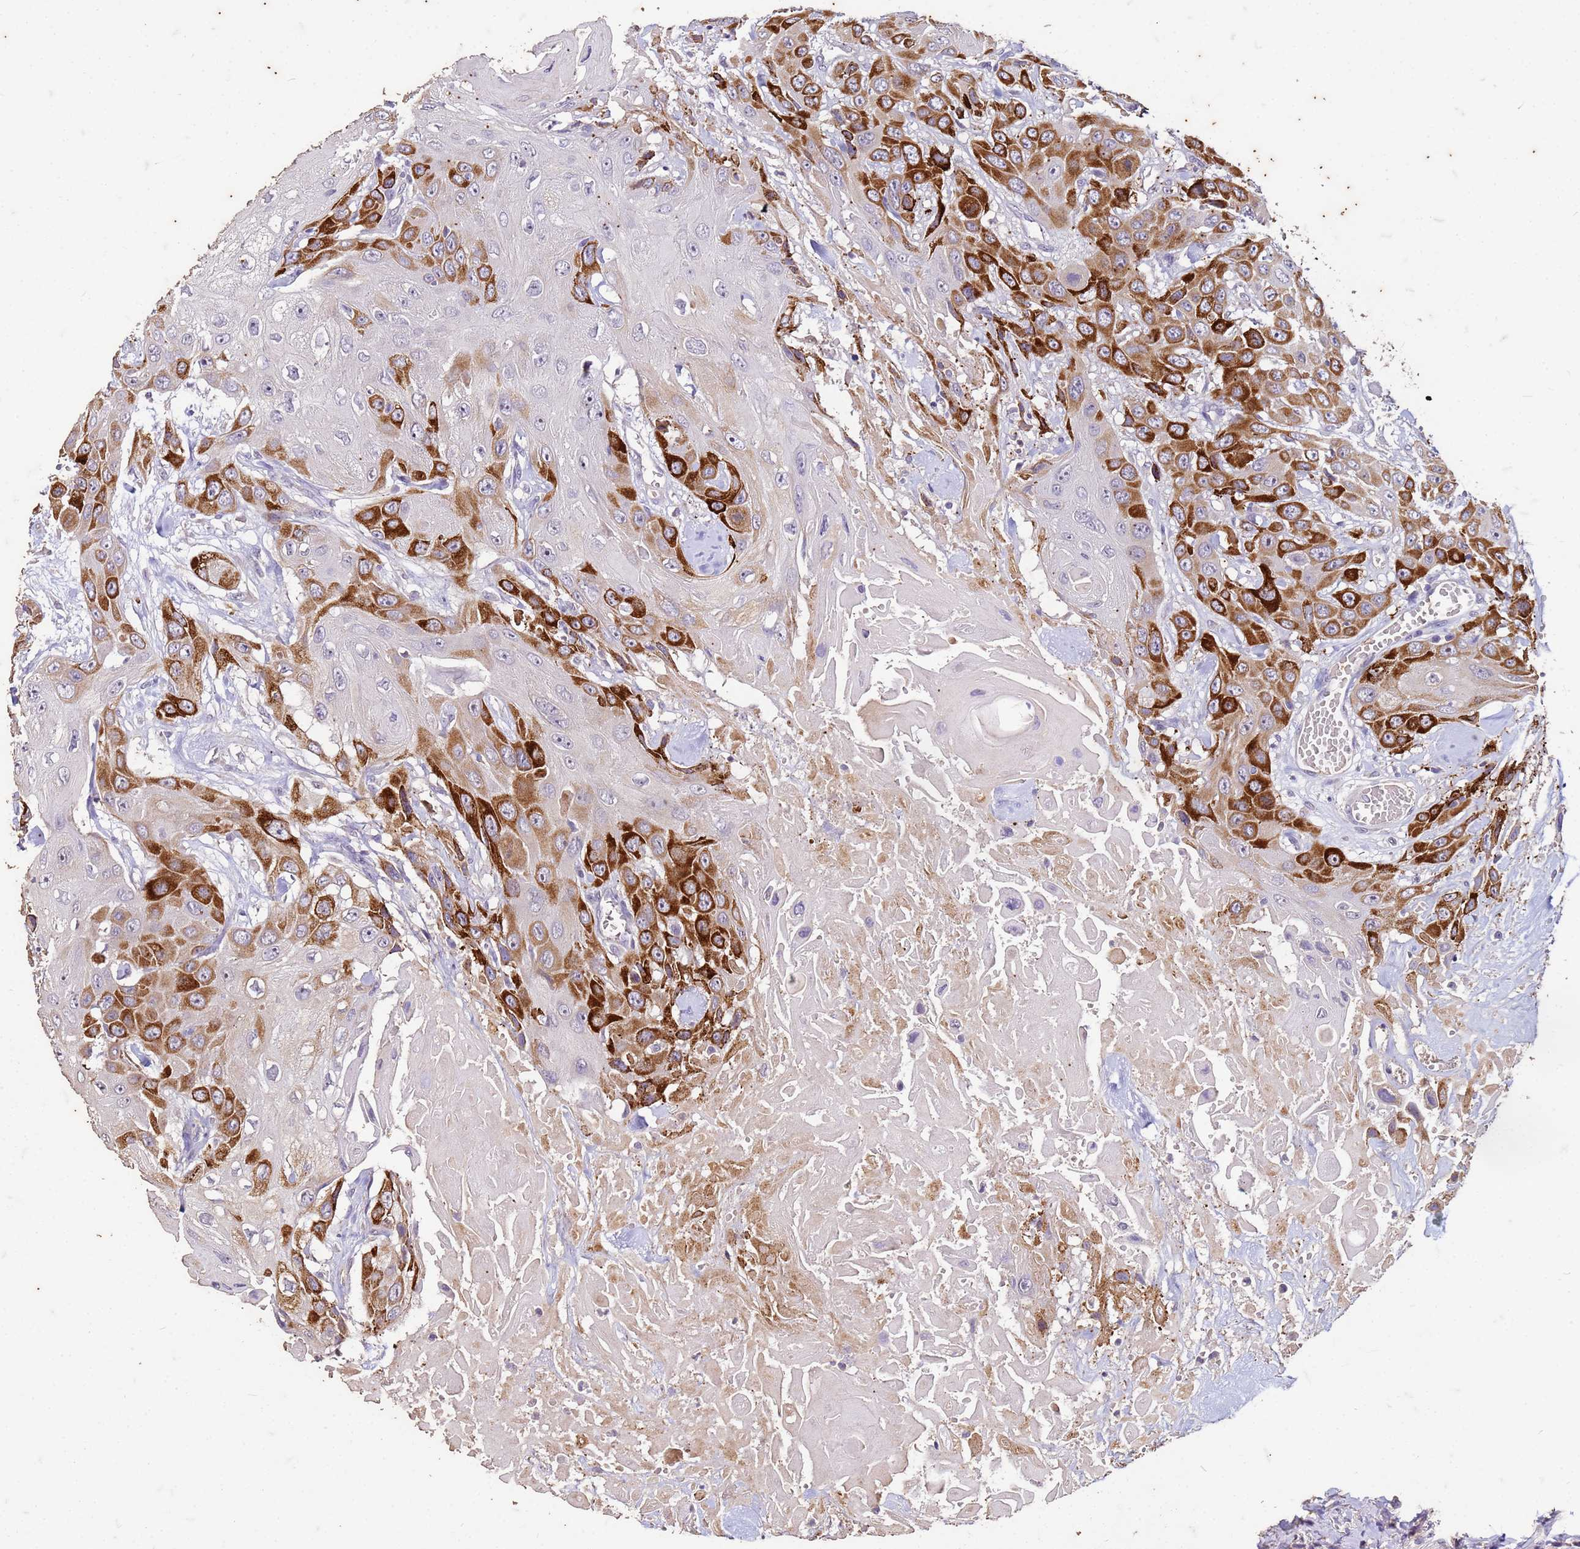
{"staining": {"intensity": "strong", "quantity": "25%-75%", "location": "cytoplasmic/membranous"}, "tissue": "head and neck cancer", "cell_type": "Tumor cells", "image_type": "cancer", "snomed": [{"axis": "morphology", "description": "Squamous cell carcinoma, NOS"}, {"axis": "topography", "description": "Head-Neck"}], "caption": "This is an image of immunohistochemistry staining of head and neck squamous cell carcinoma, which shows strong expression in the cytoplasmic/membranous of tumor cells.", "gene": "FAM184B", "patient": {"sex": "male", "age": 81}}